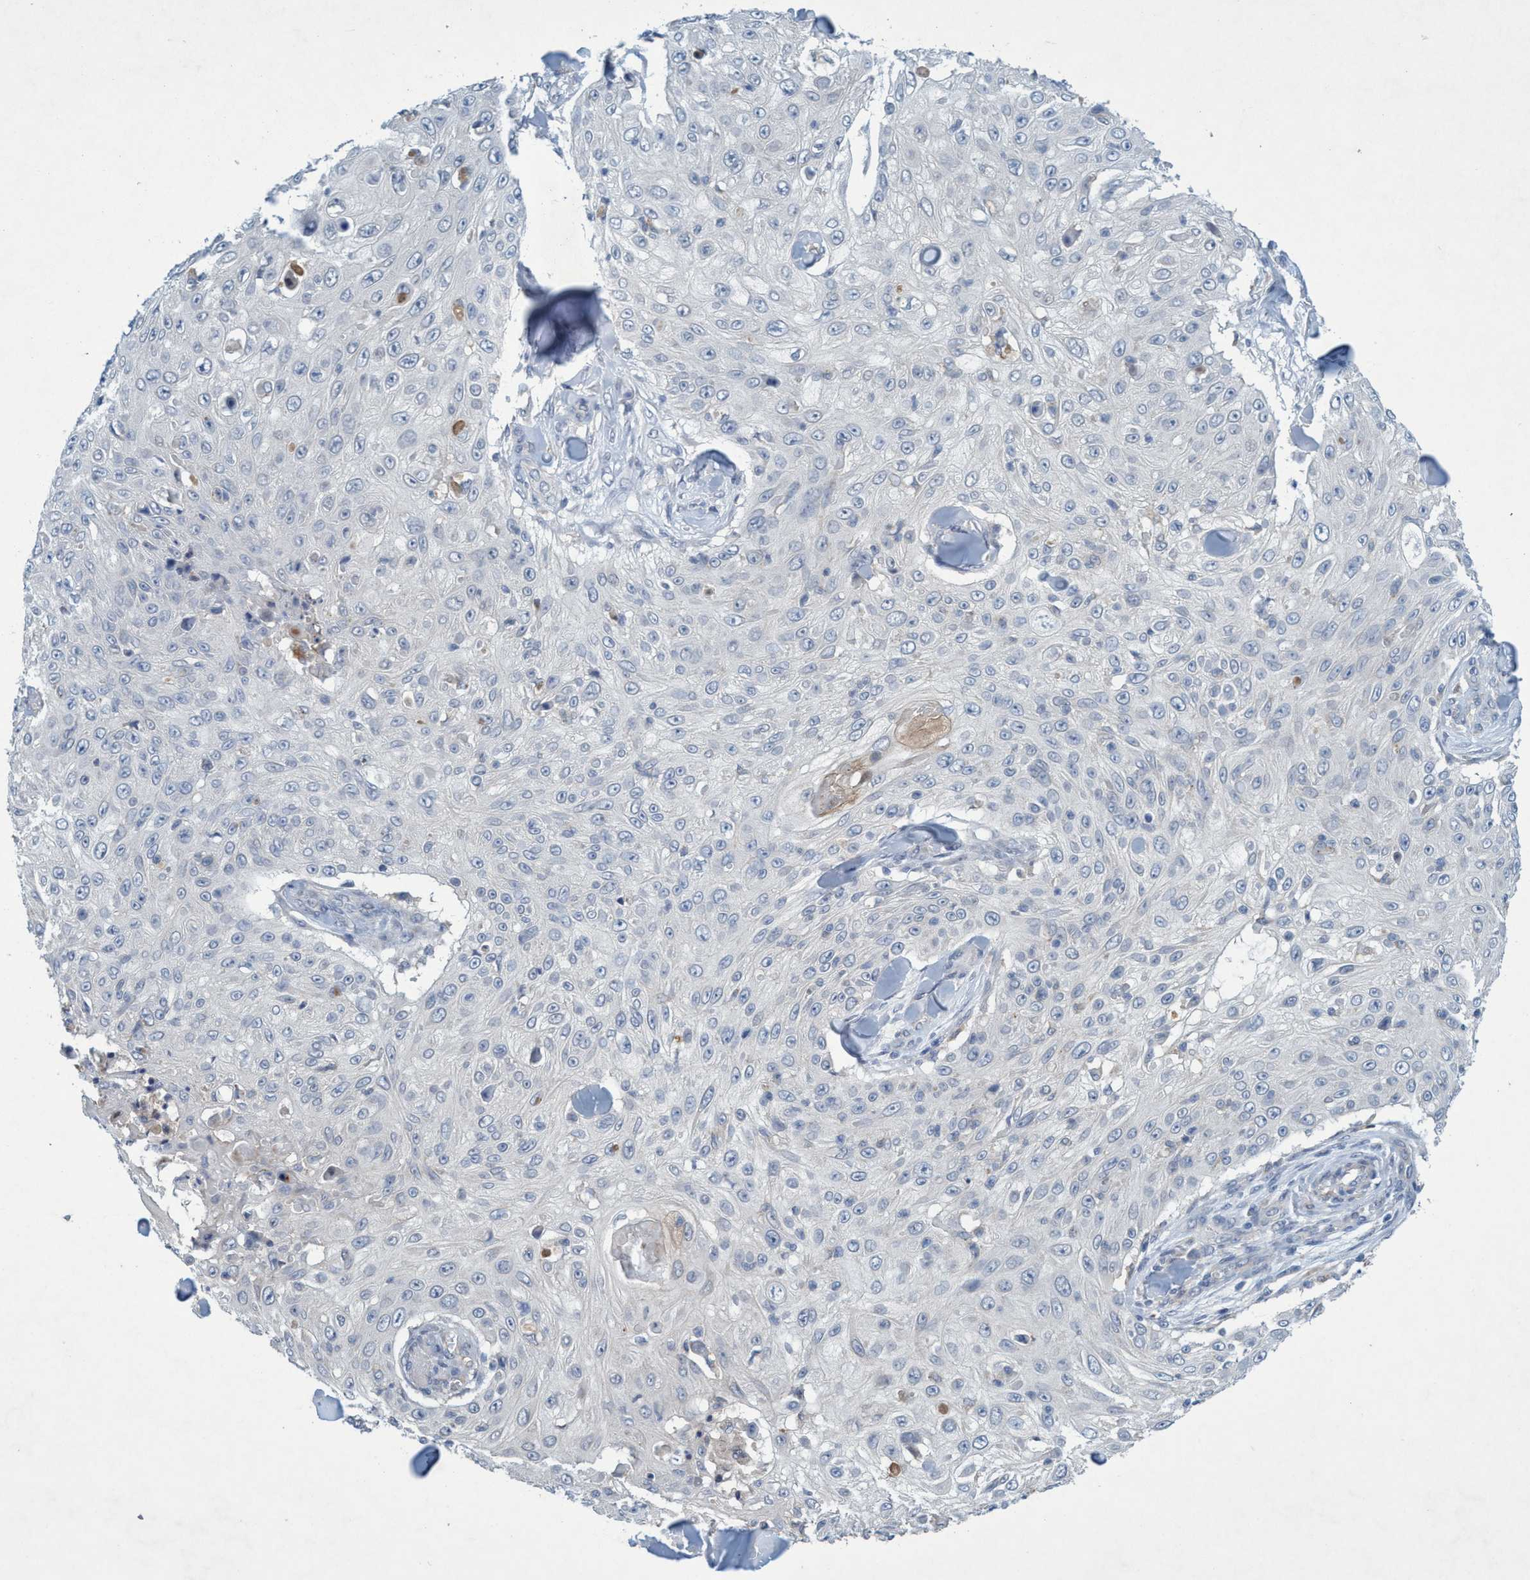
{"staining": {"intensity": "negative", "quantity": "none", "location": "none"}, "tissue": "skin cancer", "cell_type": "Tumor cells", "image_type": "cancer", "snomed": [{"axis": "morphology", "description": "Squamous cell carcinoma, NOS"}, {"axis": "topography", "description": "Skin"}], "caption": "Immunohistochemistry of human skin cancer (squamous cell carcinoma) reveals no positivity in tumor cells.", "gene": "RNF208", "patient": {"sex": "male", "age": 86}}